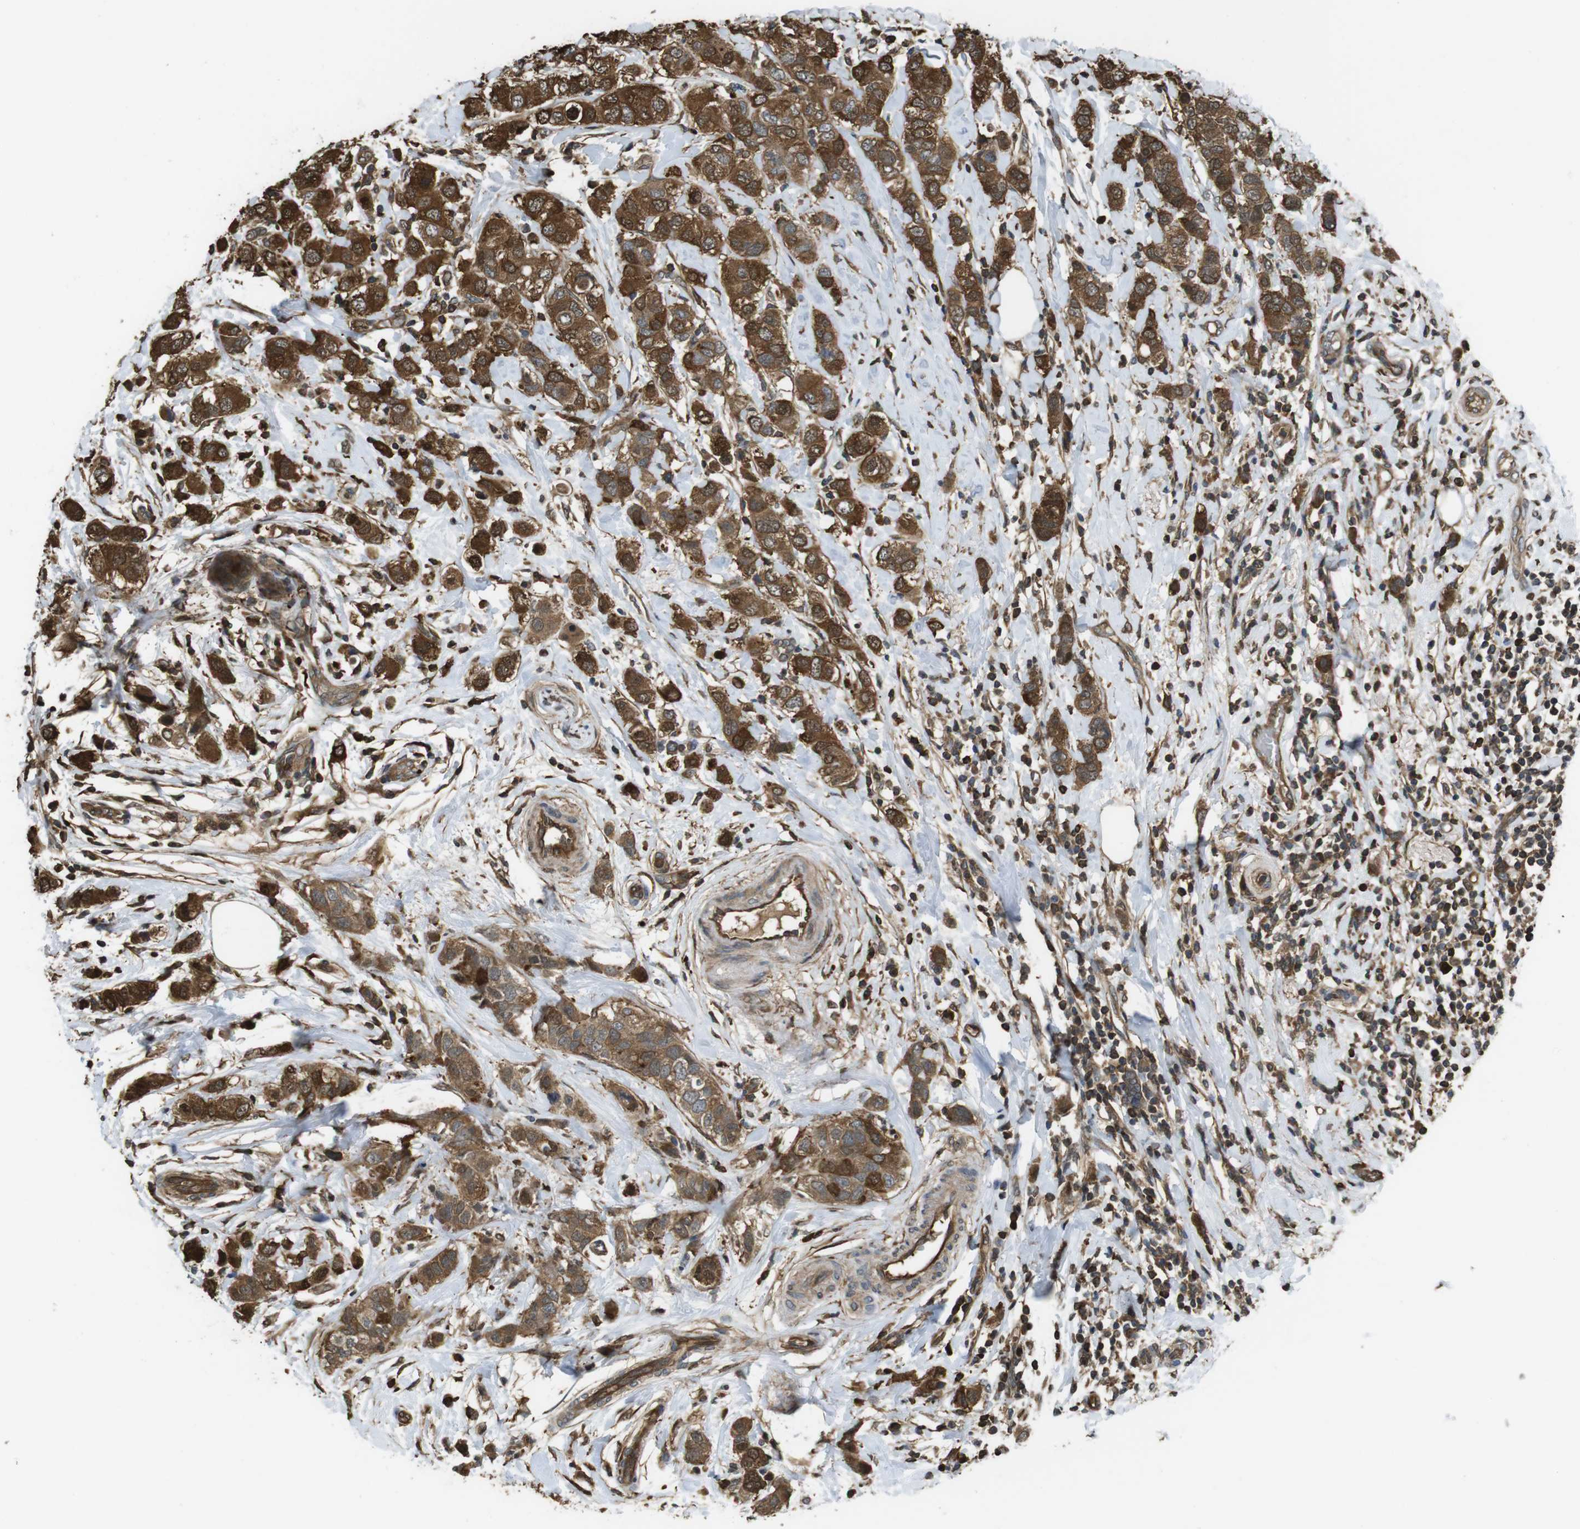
{"staining": {"intensity": "strong", "quantity": ">75%", "location": "cytoplasmic/membranous"}, "tissue": "breast cancer", "cell_type": "Tumor cells", "image_type": "cancer", "snomed": [{"axis": "morphology", "description": "Duct carcinoma"}, {"axis": "topography", "description": "Breast"}], "caption": "The photomicrograph demonstrates a brown stain indicating the presence of a protein in the cytoplasmic/membranous of tumor cells in breast invasive ductal carcinoma. (DAB (3,3'-diaminobenzidine) IHC, brown staining for protein, blue staining for nuclei).", "gene": "ARHGDIA", "patient": {"sex": "female", "age": 50}}